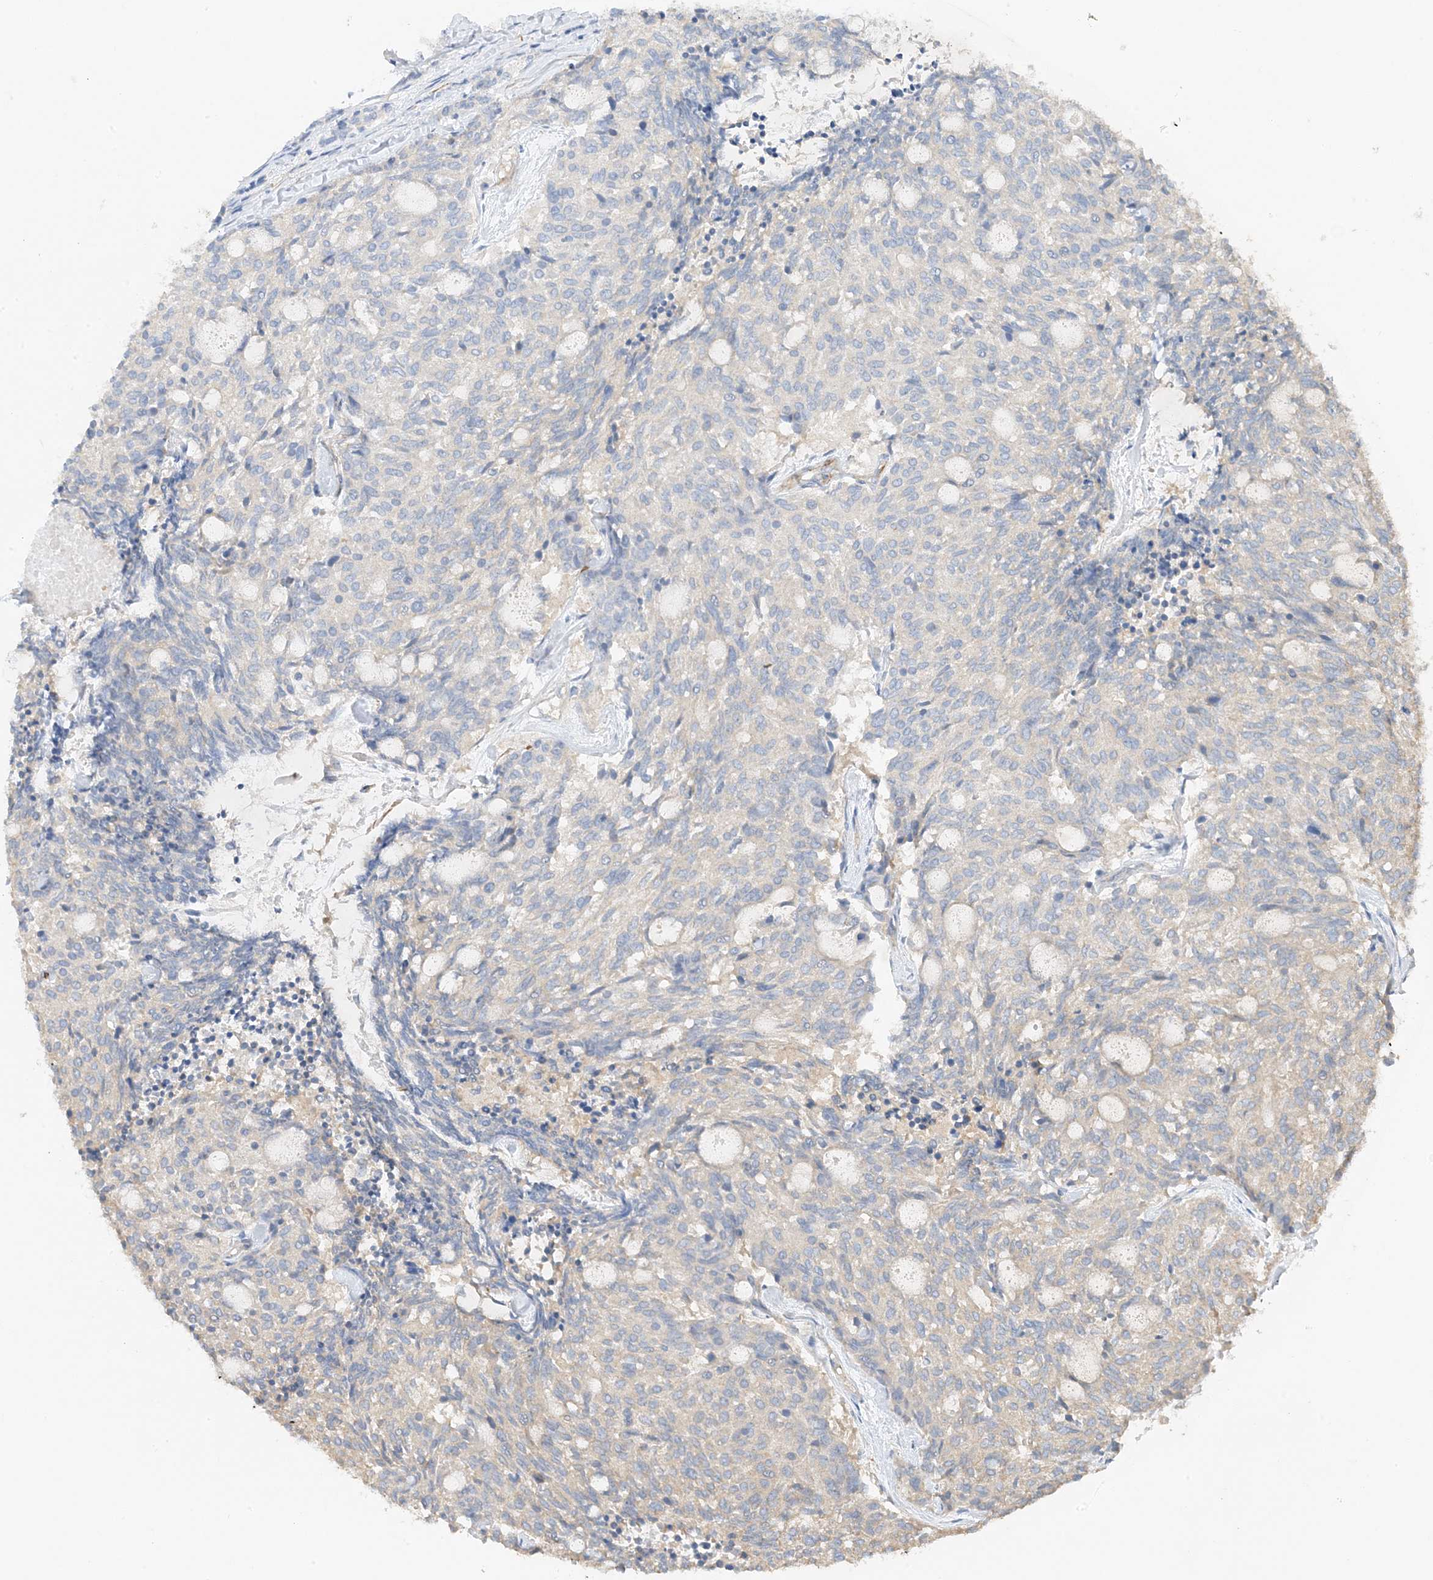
{"staining": {"intensity": "negative", "quantity": "none", "location": "none"}, "tissue": "carcinoid", "cell_type": "Tumor cells", "image_type": "cancer", "snomed": [{"axis": "morphology", "description": "Carcinoid, malignant, NOS"}, {"axis": "topography", "description": "Pancreas"}], "caption": "High magnification brightfield microscopy of carcinoid stained with DAB (3,3'-diaminobenzidine) (brown) and counterstained with hematoxylin (blue): tumor cells show no significant positivity.", "gene": "KIFBP", "patient": {"sex": "female", "age": 54}}